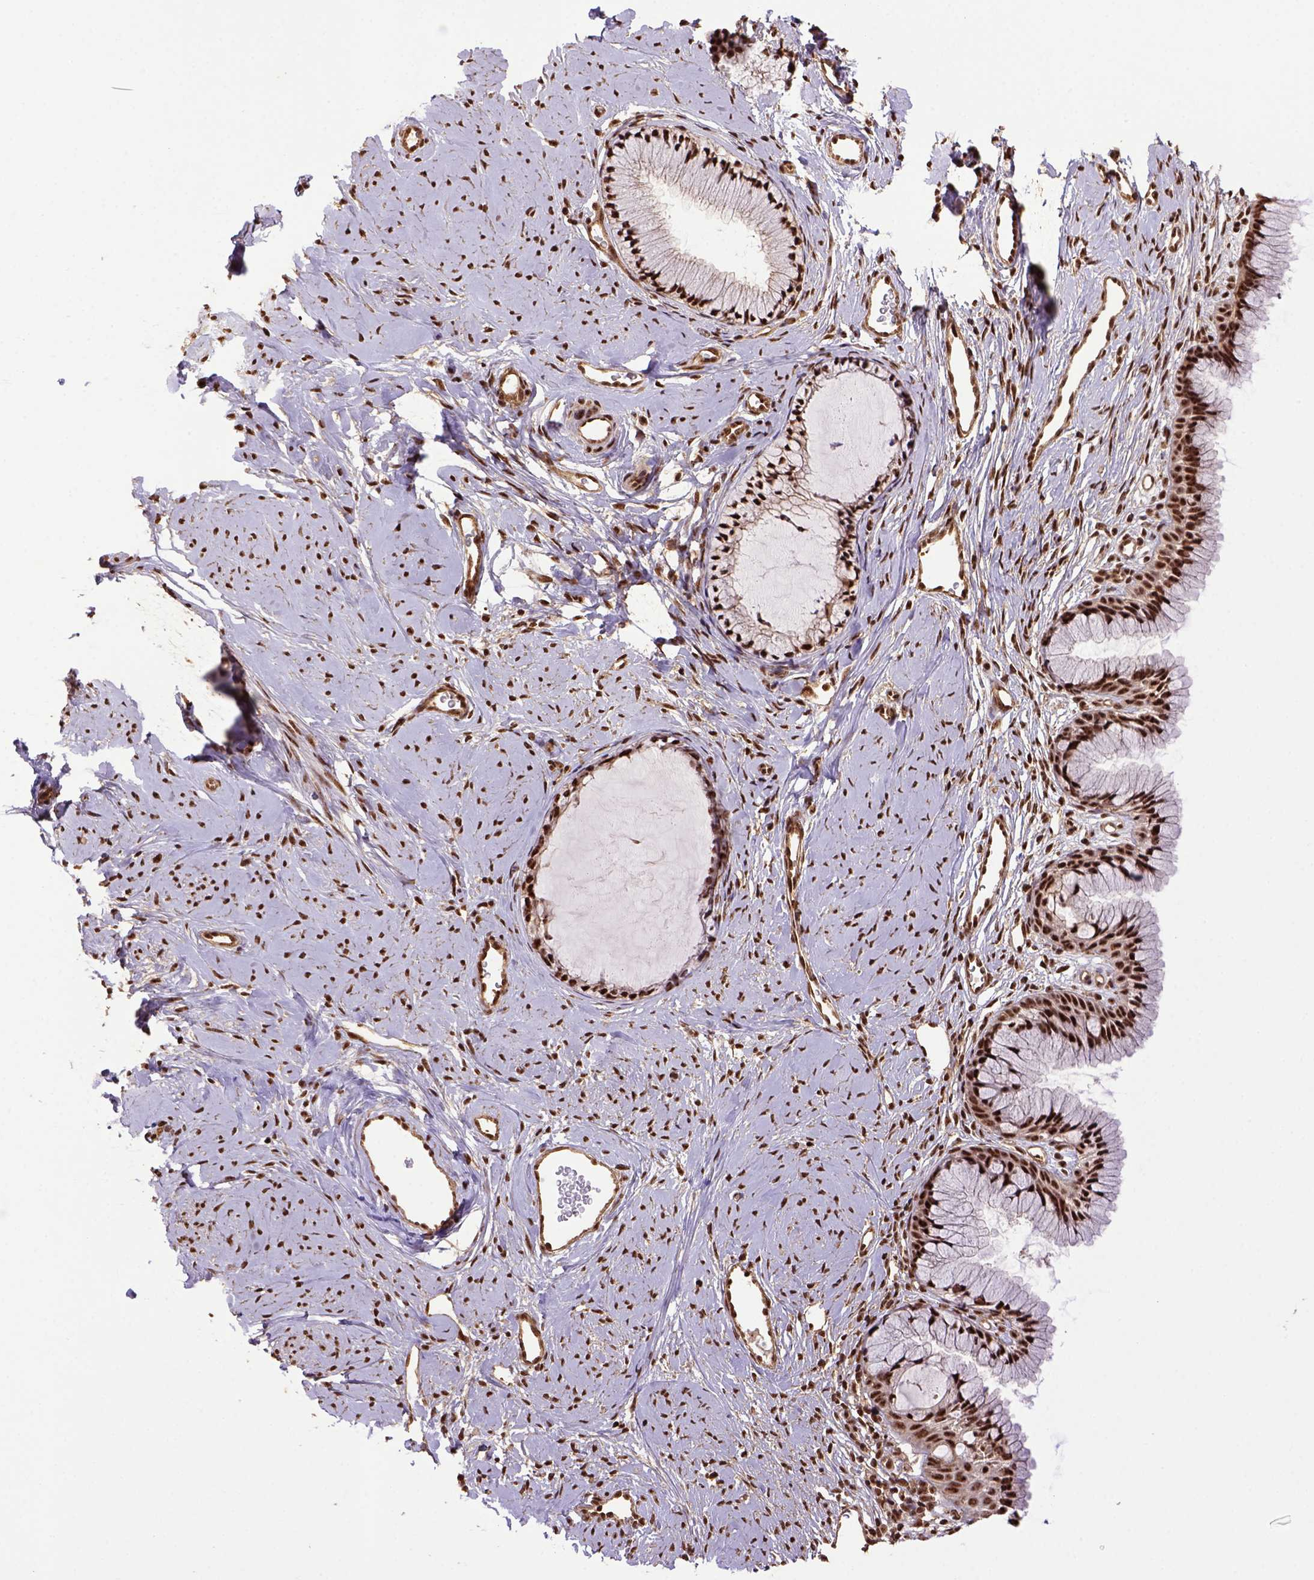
{"staining": {"intensity": "strong", "quantity": ">75%", "location": "nuclear"}, "tissue": "cervix", "cell_type": "Glandular cells", "image_type": "normal", "snomed": [{"axis": "morphology", "description": "Normal tissue, NOS"}, {"axis": "topography", "description": "Cervix"}], "caption": "IHC micrograph of normal human cervix stained for a protein (brown), which exhibits high levels of strong nuclear staining in approximately >75% of glandular cells.", "gene": "PPIG", "patient": {"sex": "female", "age": 40}}